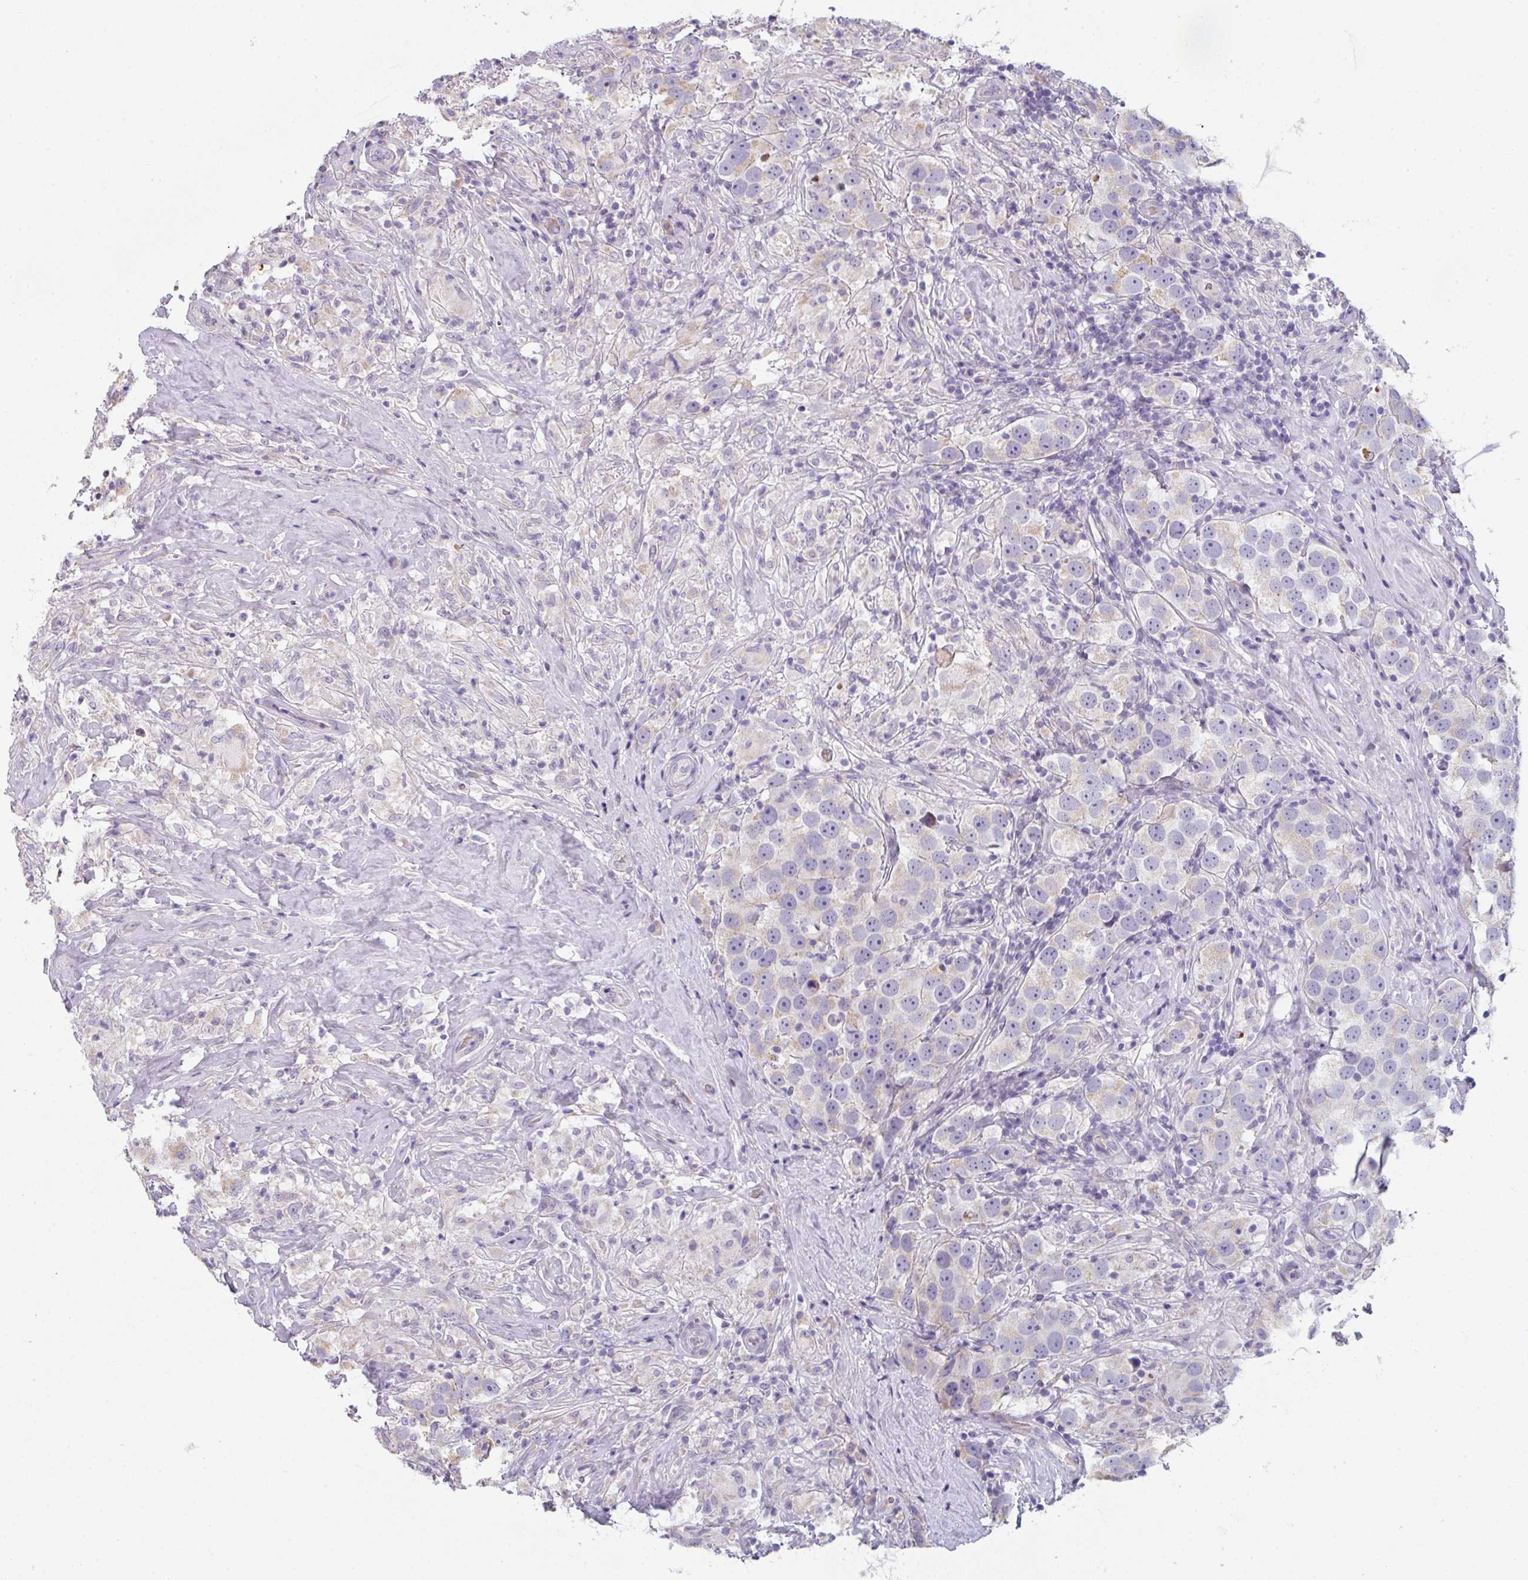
{"staining": {"intensity": "moderate", "quantity": "<25%", "location": "cytoplasmic/membranous"}, "tissue": "testis cancer", "cell_type": "Tumor cells", "image_type": "cancer", "snomed": [{"axis": "morphology", "description": "Seminoma, NOS"}, {"axis": "topography", "description": "Testis"}], "caption": "This is a histology image of immunohistochemistry staining of testis cancer, which shows moderate staining in the cytoplasmic/membranous of tumor cells.", "gene": "CACNA1S", "patient": {"sex": "male", "age": 49}}